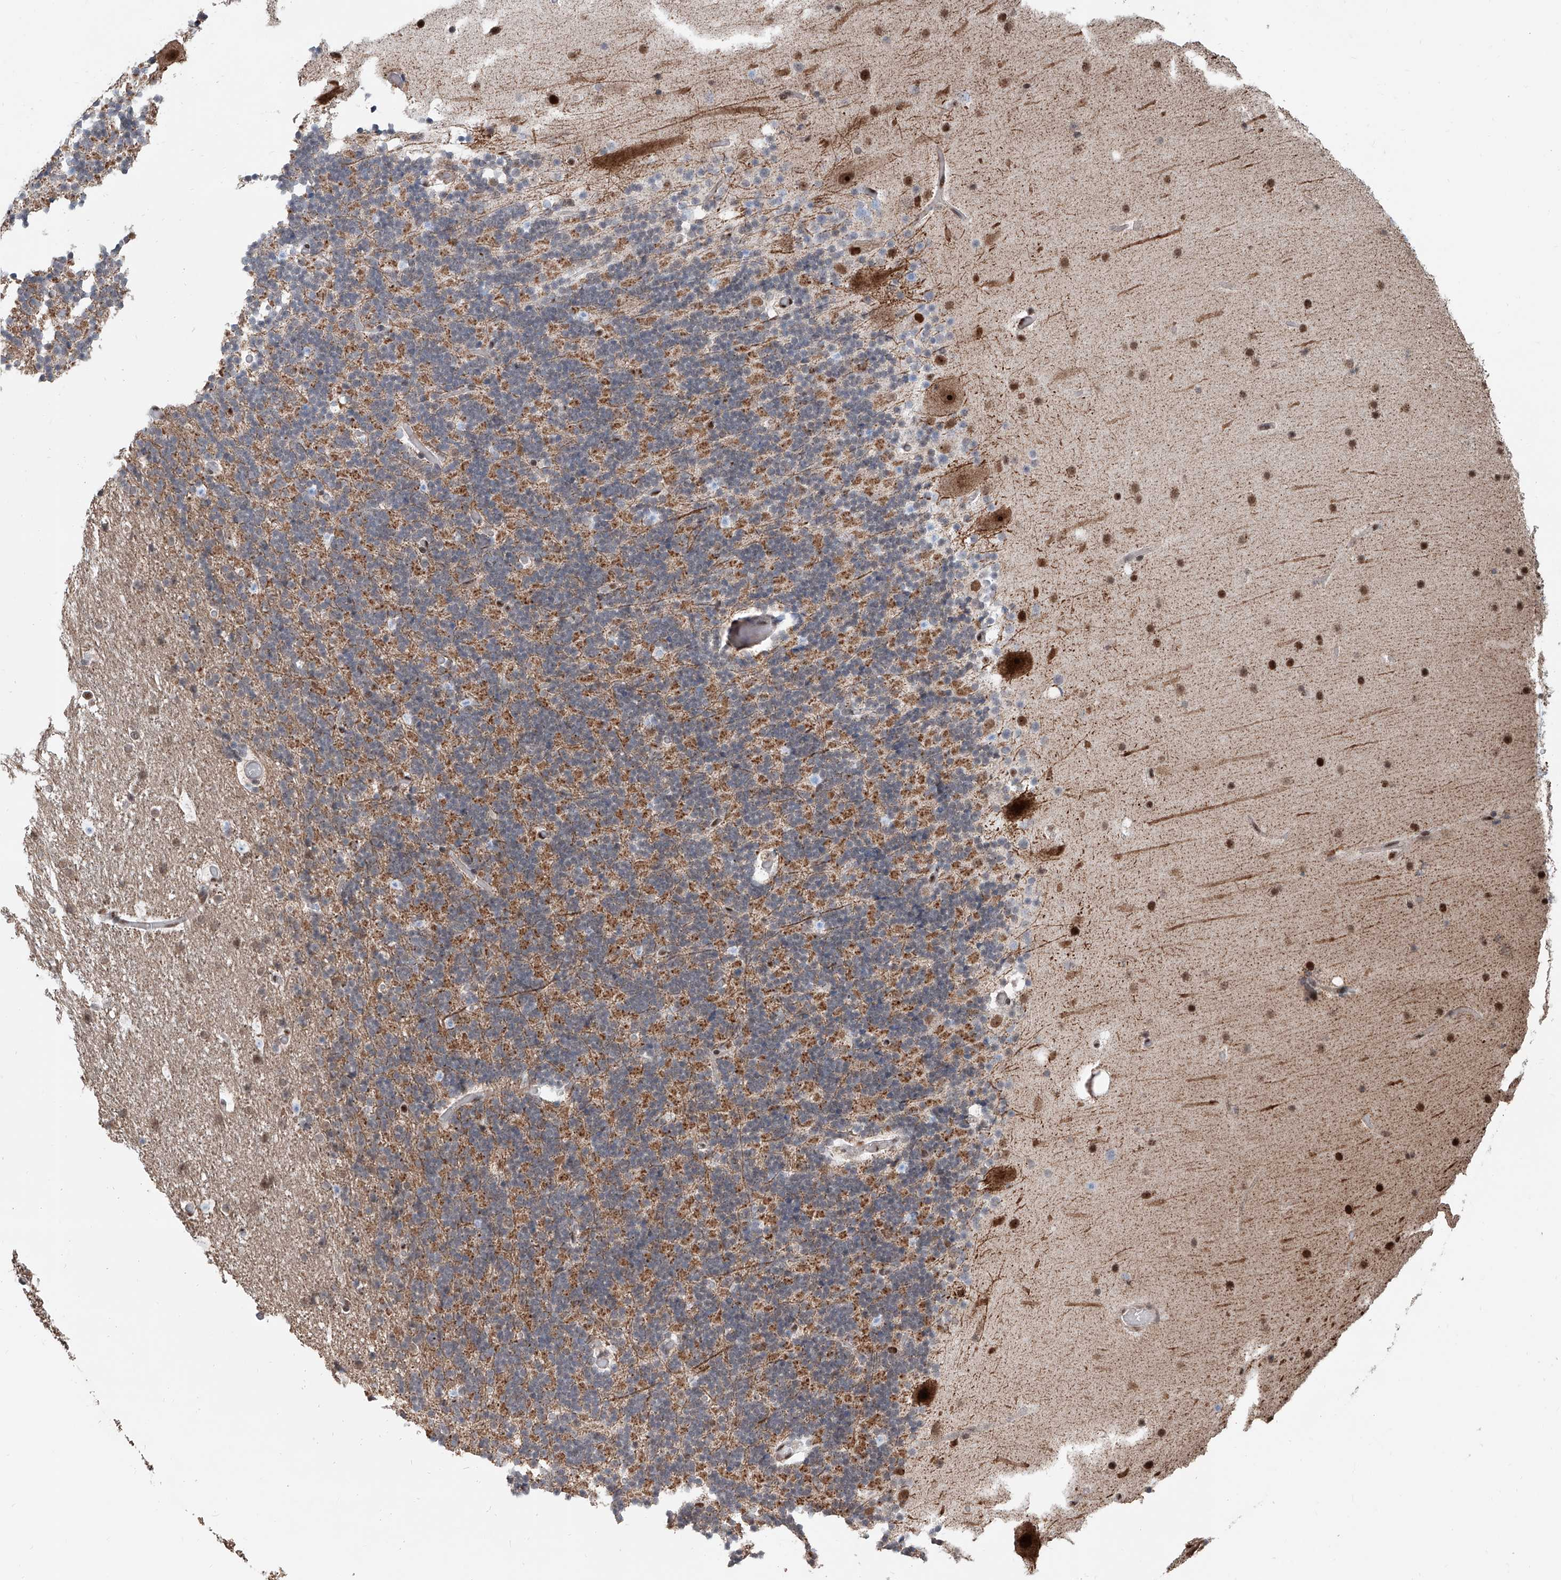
{"staining": {"intensity": "weak", "quantity": "25%-75%", "location": "cytoplasmic/membranous"}, "tissue": "cerebellum", "cell_type": "Cells in granular layer", "image_type": "normal", "snomed": [{"axis": "morphology", "description": "Normal tissue, NOS"}, {"axis": "topography", "description": "Cerebellum"}], "caption": "DAB (3,3'-diaminobenzidine) immunohistochemical staining of benign cerebellum demonstrates weak cytoplasmic/membranous protein expression in about 25%-75% of cells in granular layer. (DAB (3,3'-diaminobenzidine) = brown stain, brightfield microscopy at high magnification).", "gene": "SDE2", "patient": {"sex": "male", "age": 57}}